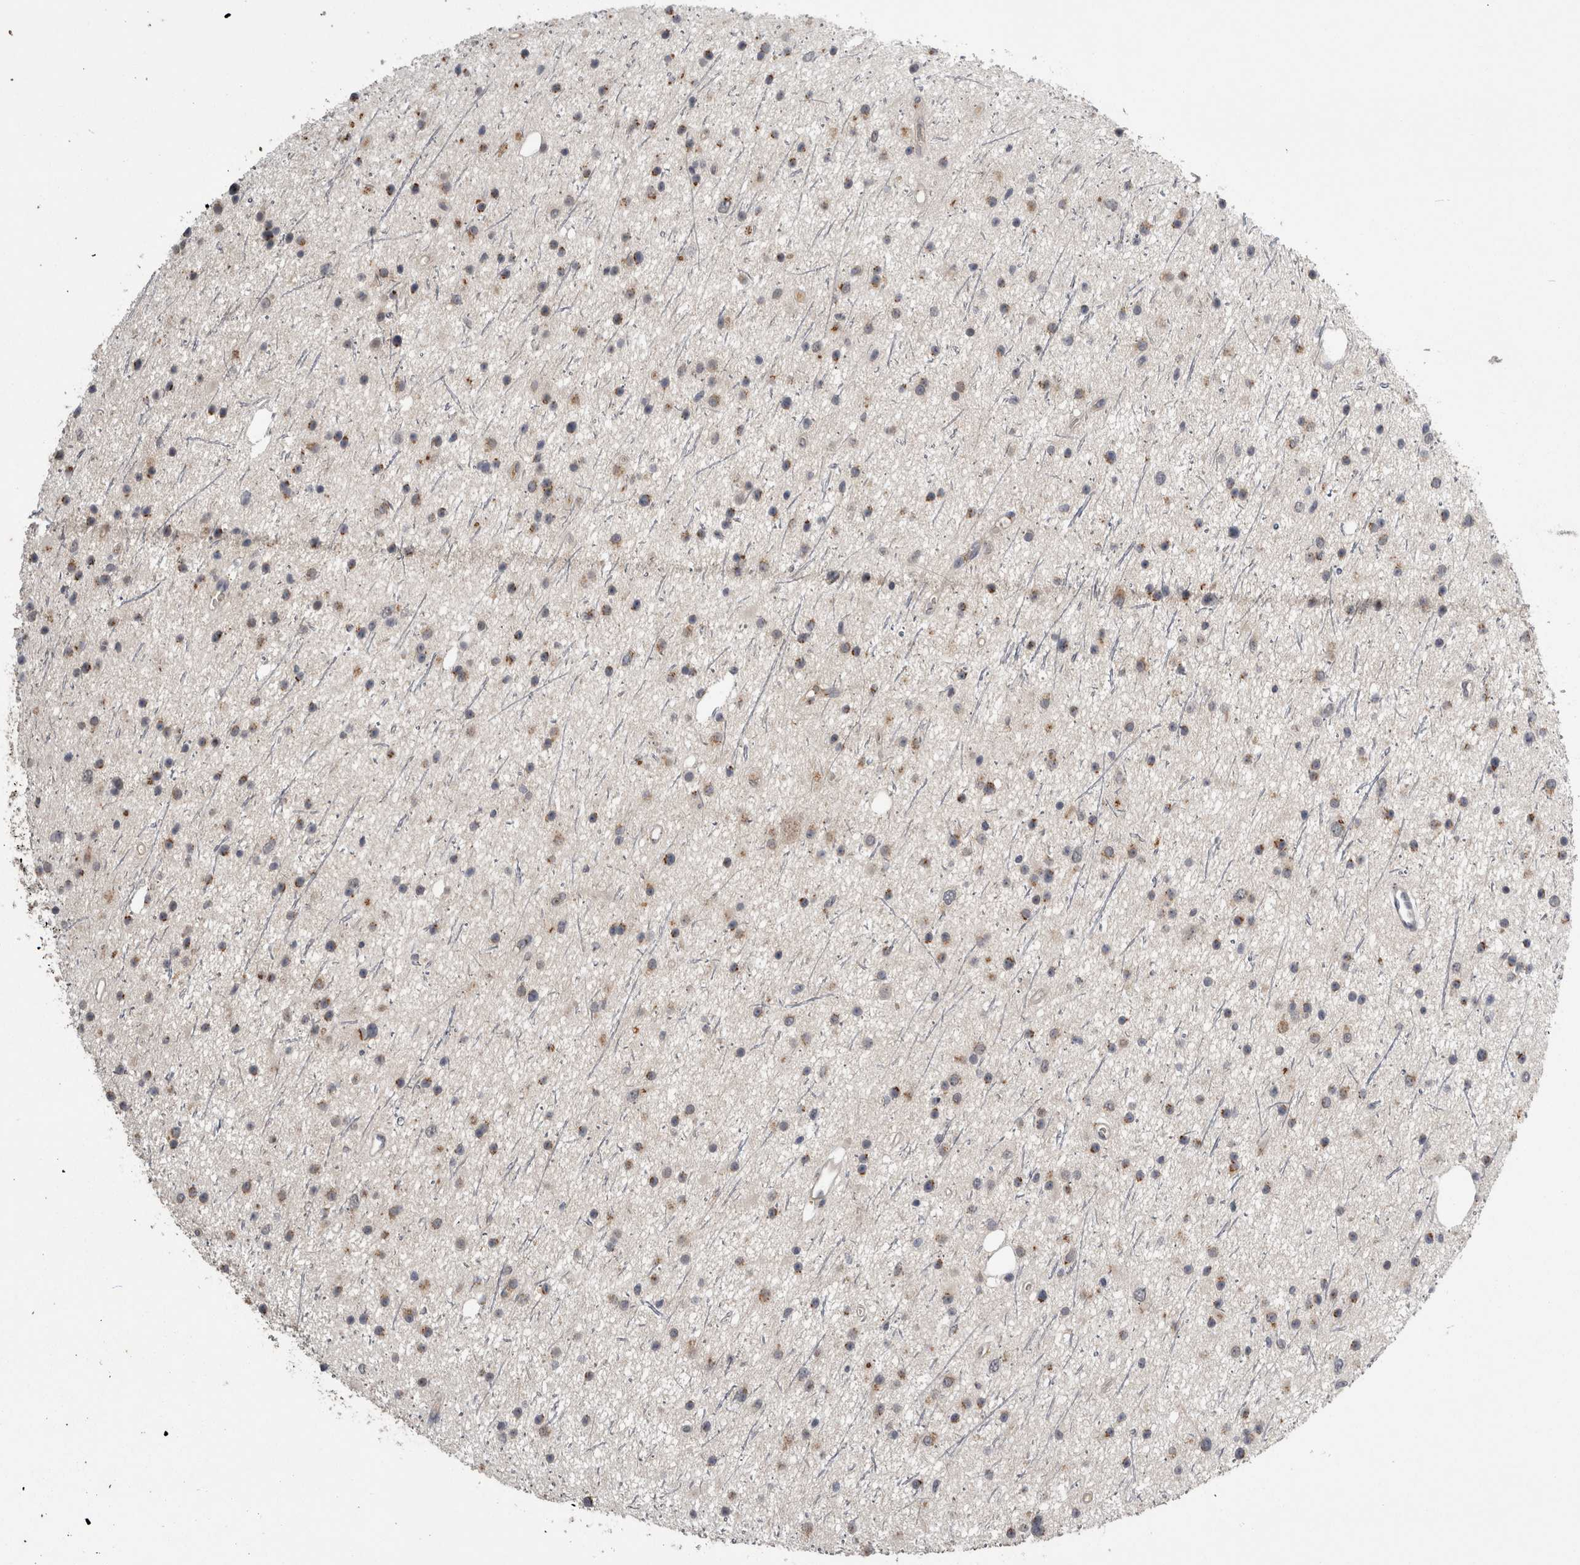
{"staining": {"intensity": "moderate", "quantity": "25%-75%", "location": "cytoplasmic/membranous"}, "tissue": "glioma", "cell_type": "Tumor cells", "image_type": "cancer", "snomed": [{"axis": "morphology", "description": "Glioma, malignant, Low grade"}, {"axis": "topography", "description": "Cerebral cortex"}], "caption": "An image of human malignant low-grade glioma stained for a protein displays moderate cytoplasmic/membranous brown staining in tumor cells. (brown staining indicates protein expression, while blue staining denotes nuclei).", "gene": "ANXA13", "patient": {"sex": "female", "age": 39}}